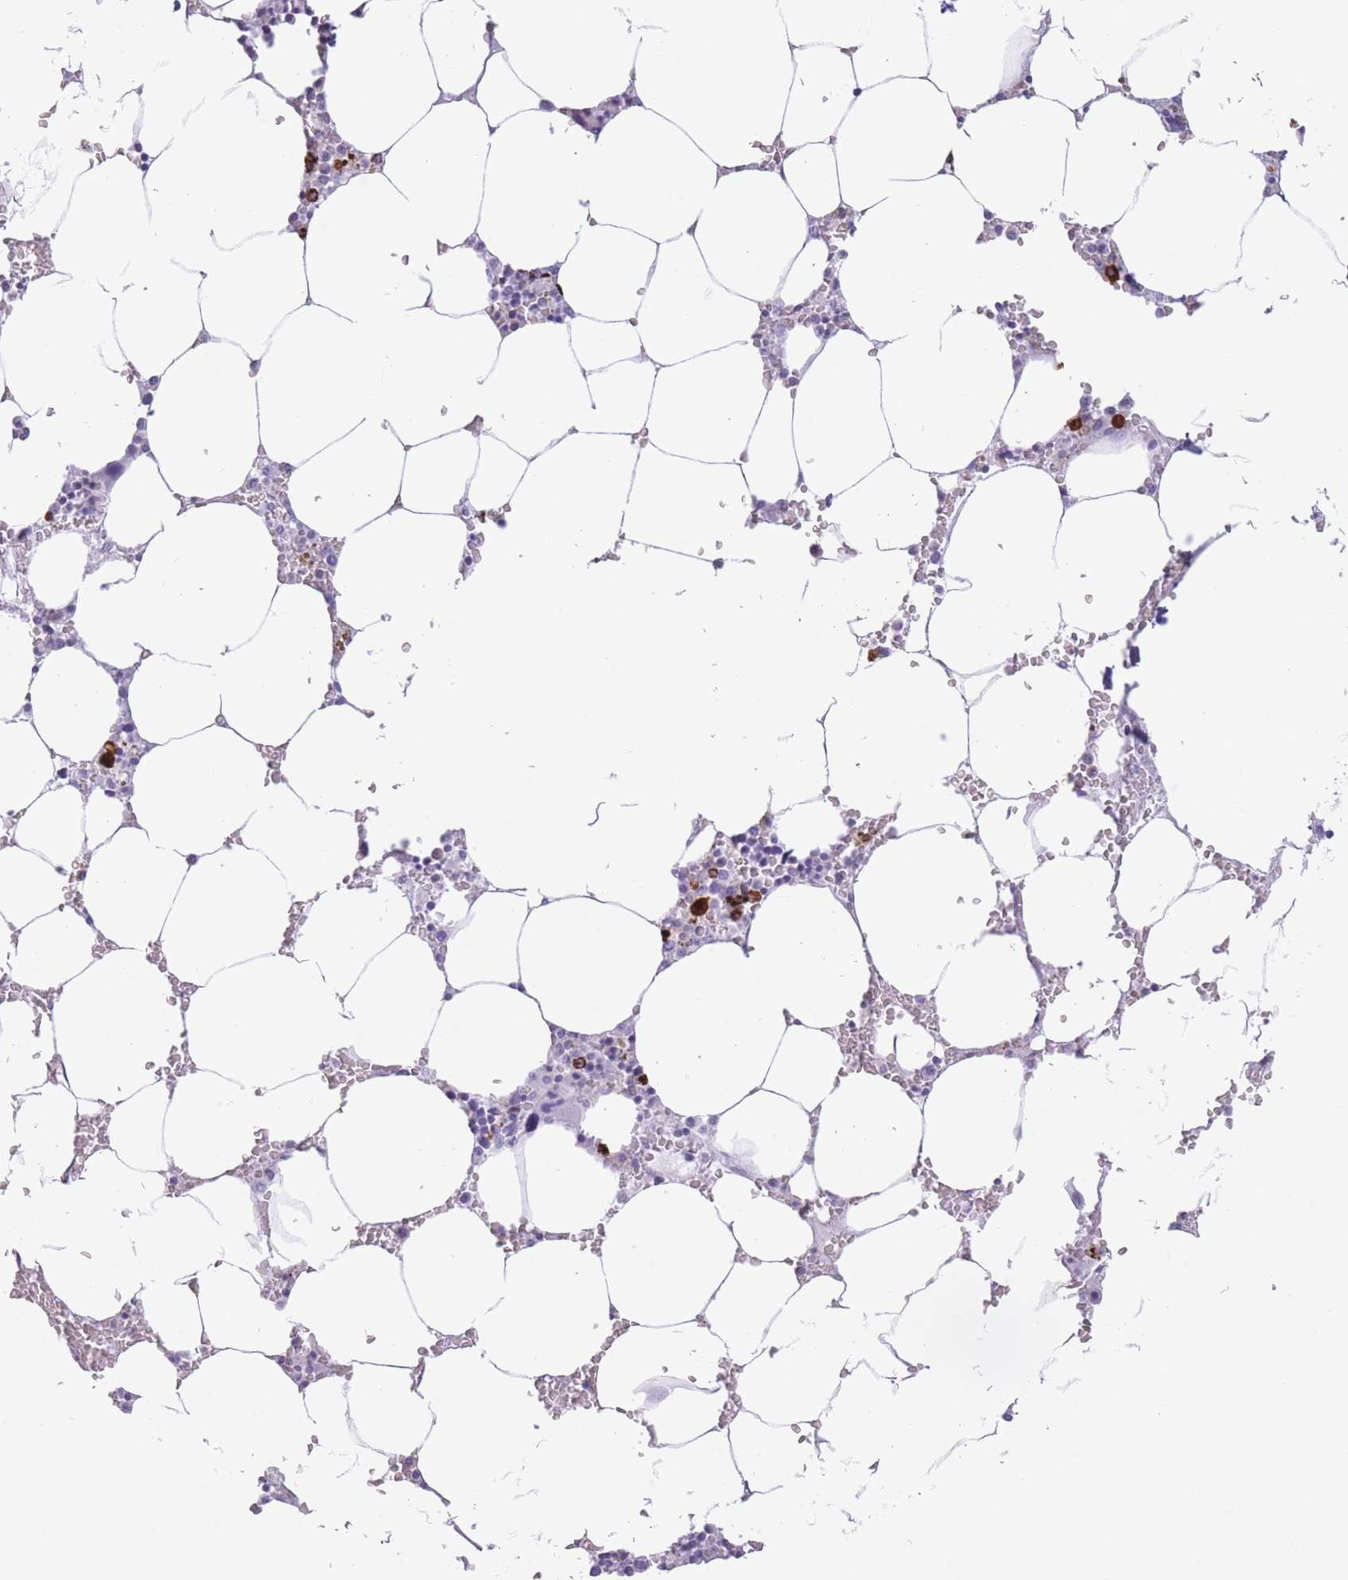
{"staining": {"intensity": "strong", "quantity": "<25%", "location": "cytoplasmic/membranous"}, "tissue": "bone marrow", "cell_type": "Hematopoietic cells", "image_type": "normal", "snomed": [{"axis": "morphology", "description": "Normal tissue, NOS"}, {"axis": "topography", "description": "Bone marrow"}], "caption": "Hematopoietic cells reveal strong cytoplasmic/membranous positivity in about <25% of cells in normal bone marrow.", "gene": "OR4F16", "patient": {"sex": "male", "age": 70}}